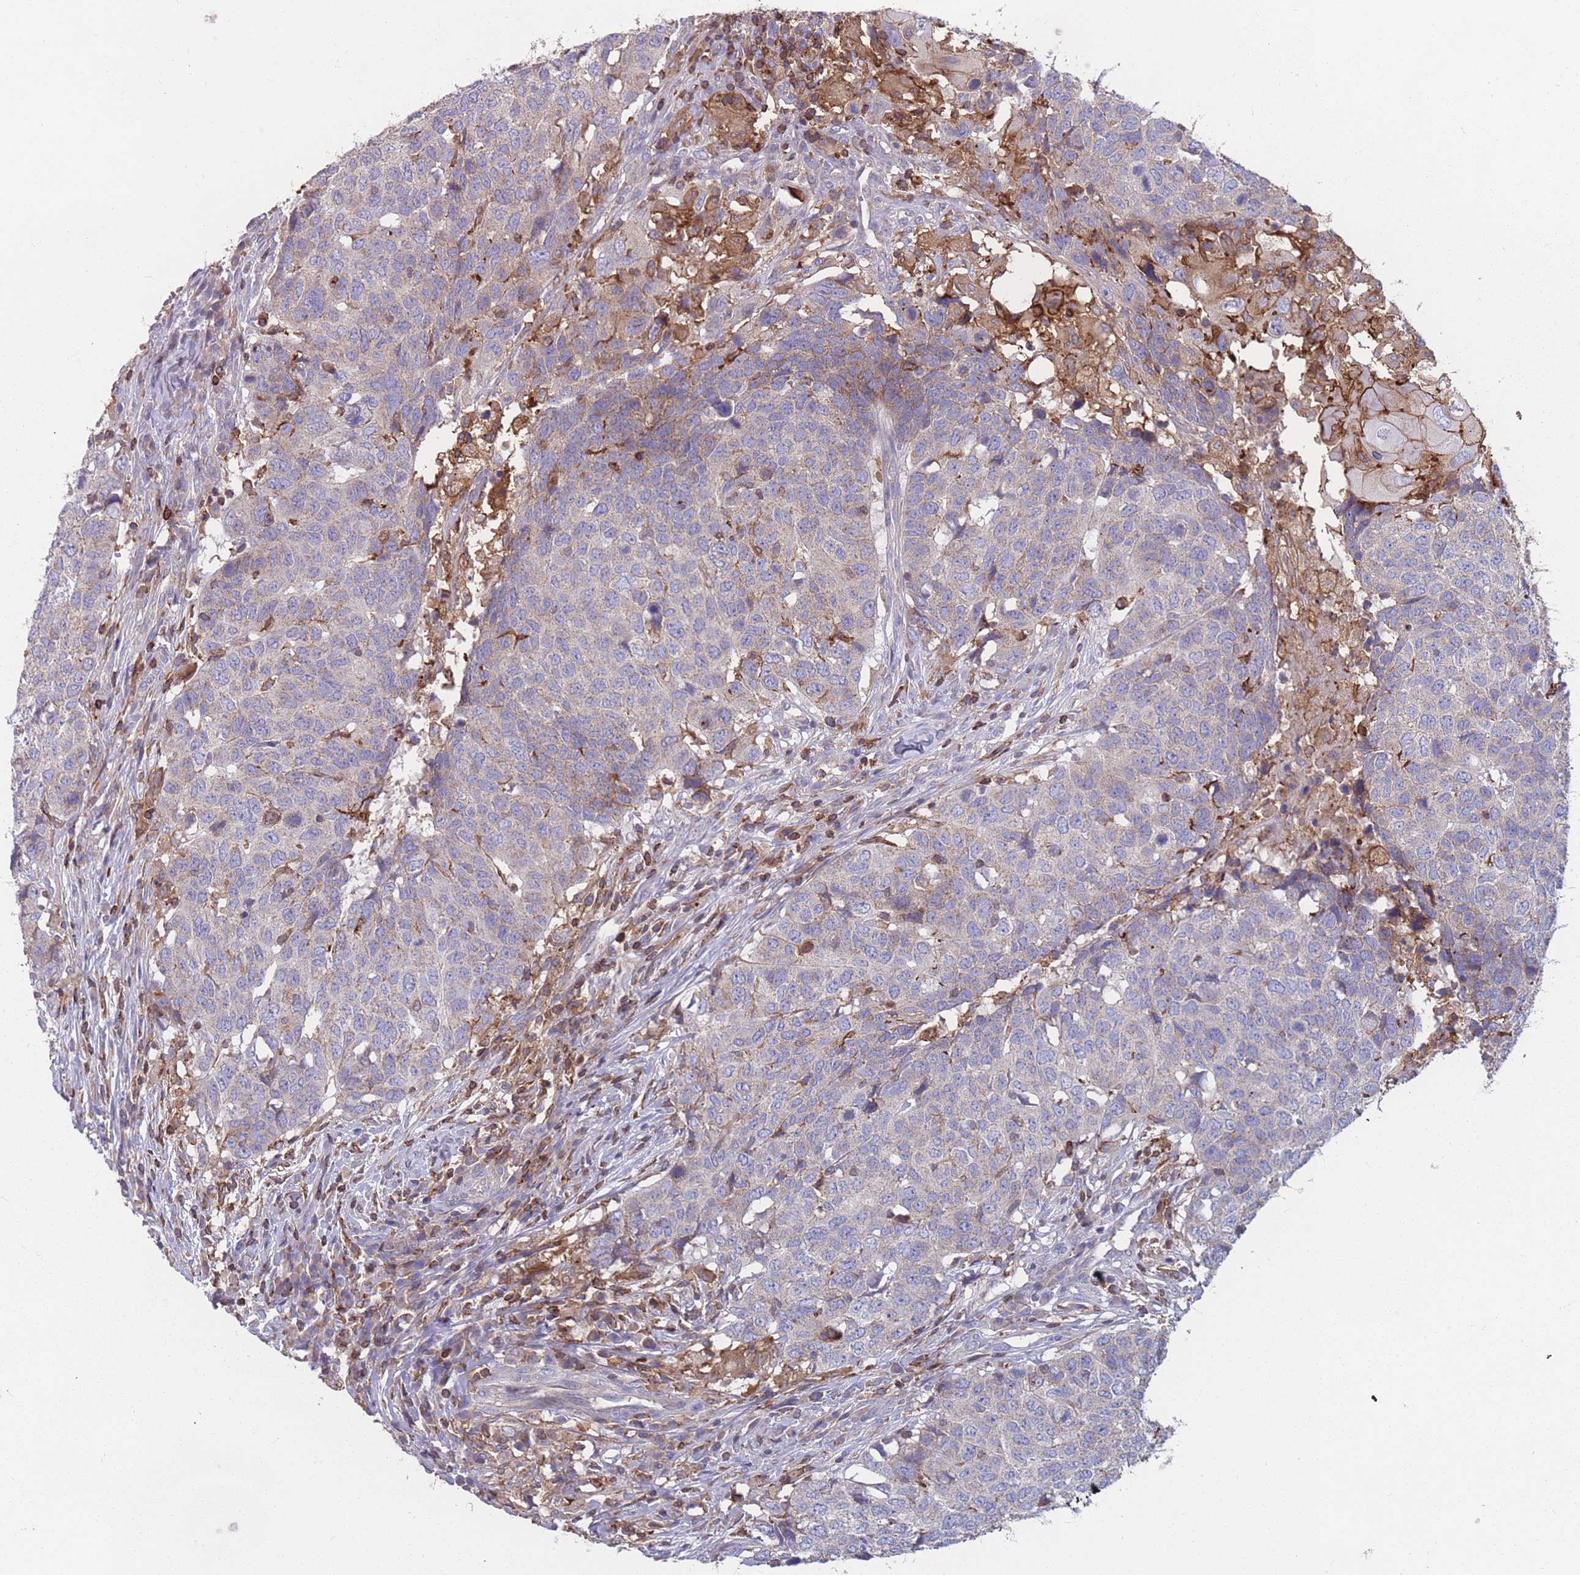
{"staining": {"intensity": "negative", "quantity": "none", "location": "none"}, "tissue": "head and neck cancer", "cell_type": "Tumor cells", "image_type": "cancer", "snomed": [{"axis": "morphology", "description": "Normal tissue, NOS"}, {"axis": "morphology", "description": "Squamous cell carcinoma, NOS"}, {"axis": "topography", "description": "Skeletal muscle"}, {"axis": "topography", "description": "Vascular tissue"}, {"axis": "topography", "description": "Peripheral nerve tissue"}, {"axis": "topography", "description": "Head-Neck"}], "caption": "Immunohistochemical staining of human squamous cell carcinoma (head and neck) shows no significant staining in tumor cells.", "gene": "CD33", "patient": {"sex": "male", "age": 66}}